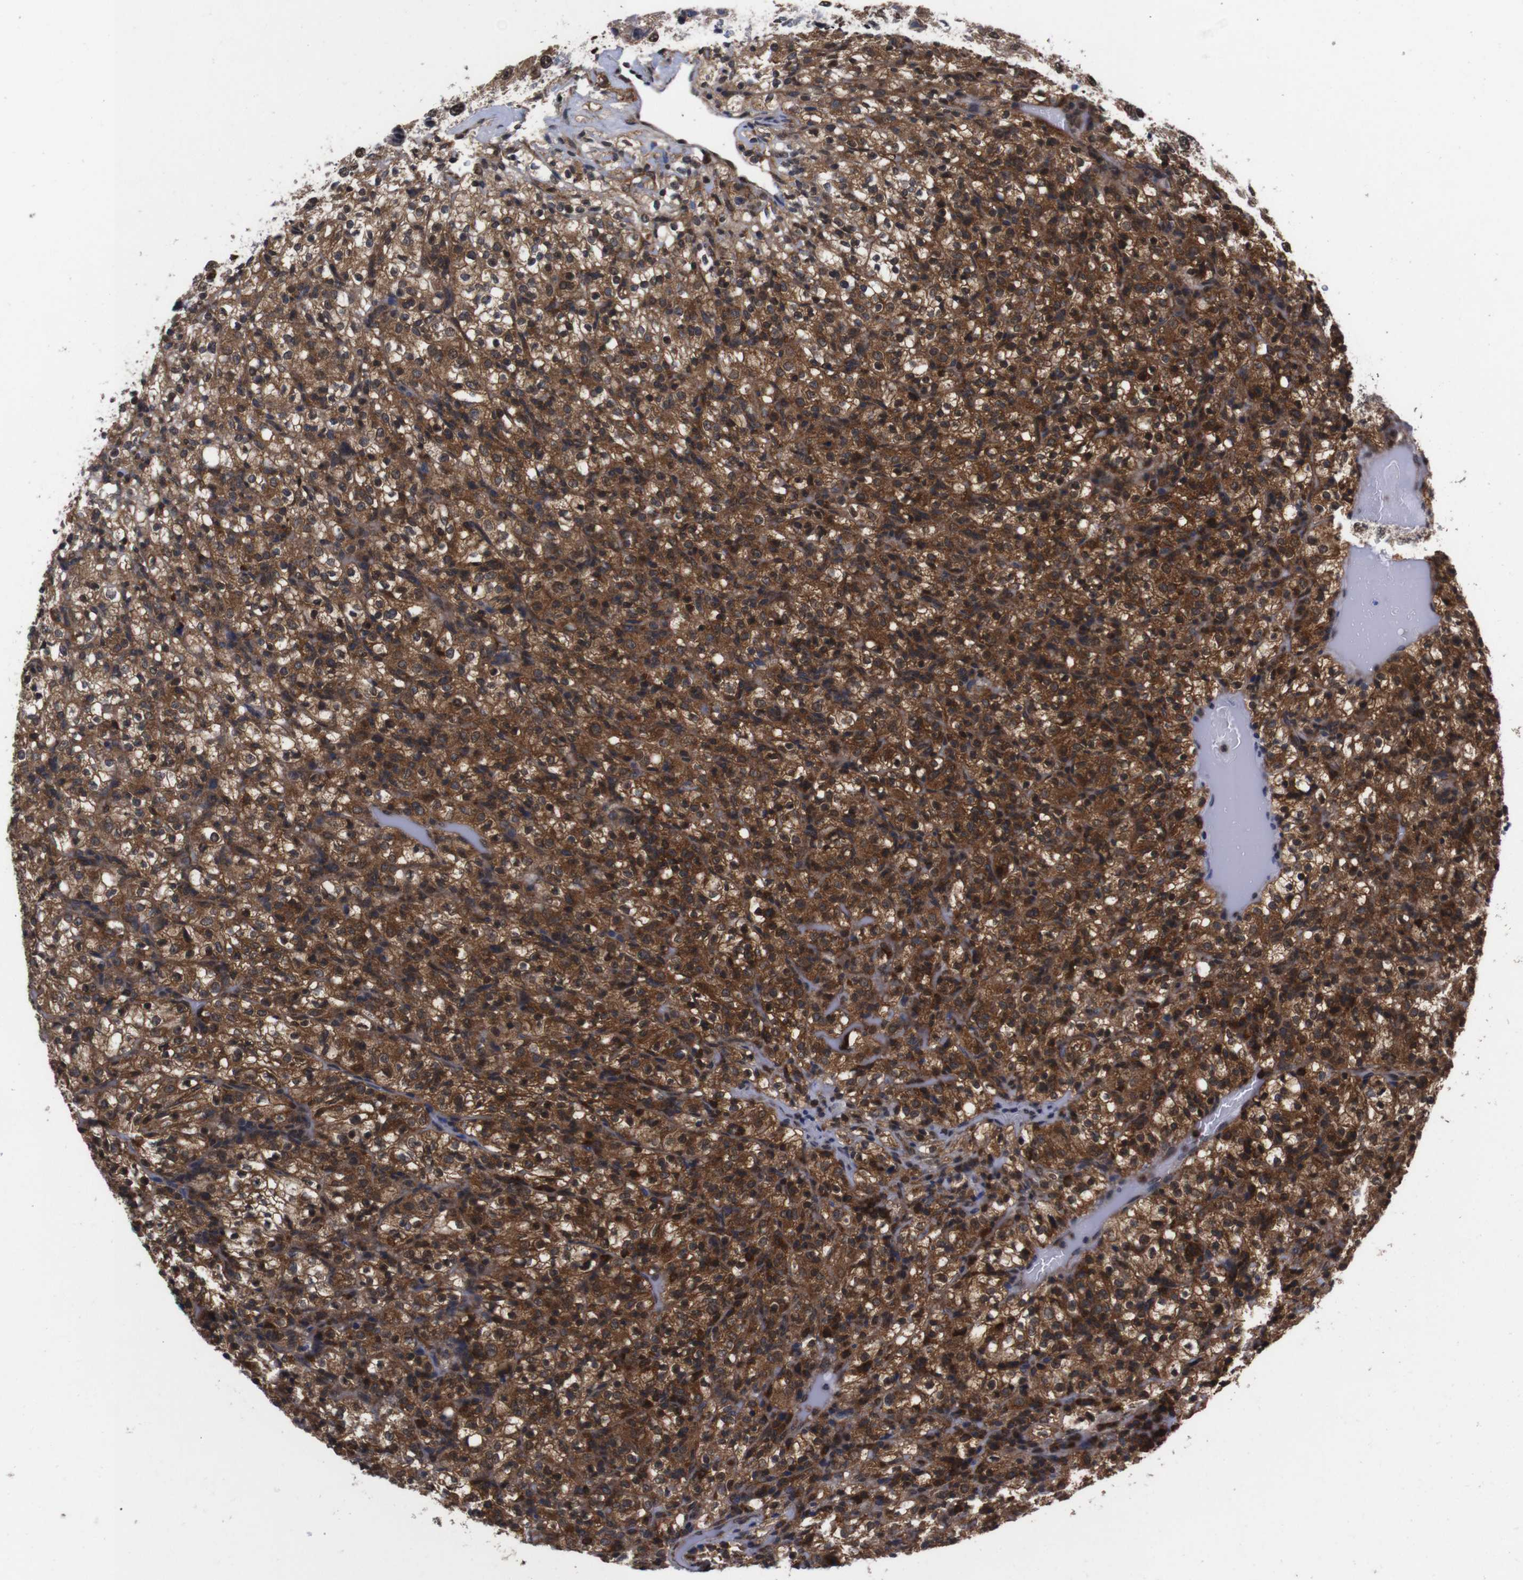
{"staining": {"intensity": "strong", "quantity": ">75%", "location": "cytoplasmic/membranous,nuclear"}, "tissue": "renal cancer", "cell_type": "Tumor cells", "image_type": "cancer", "snomed": [{"axis": "morphology", "description": "Normal tissue, NOS"}, {"axis": "morphology", "description": "Adenocarcinoma, NOS"}, {"axis": "topography", "description": "Kidney"}], "caption": "Immunohistochemical staining of human renal cancer (adenocarcinoma) exhibits strong cytoplasmic/membranous and nuclear protein positivity in approximately >75% of tumor cells.", "gene": "UBQLN2", "patient": {"sex": "female", "age": 72}}